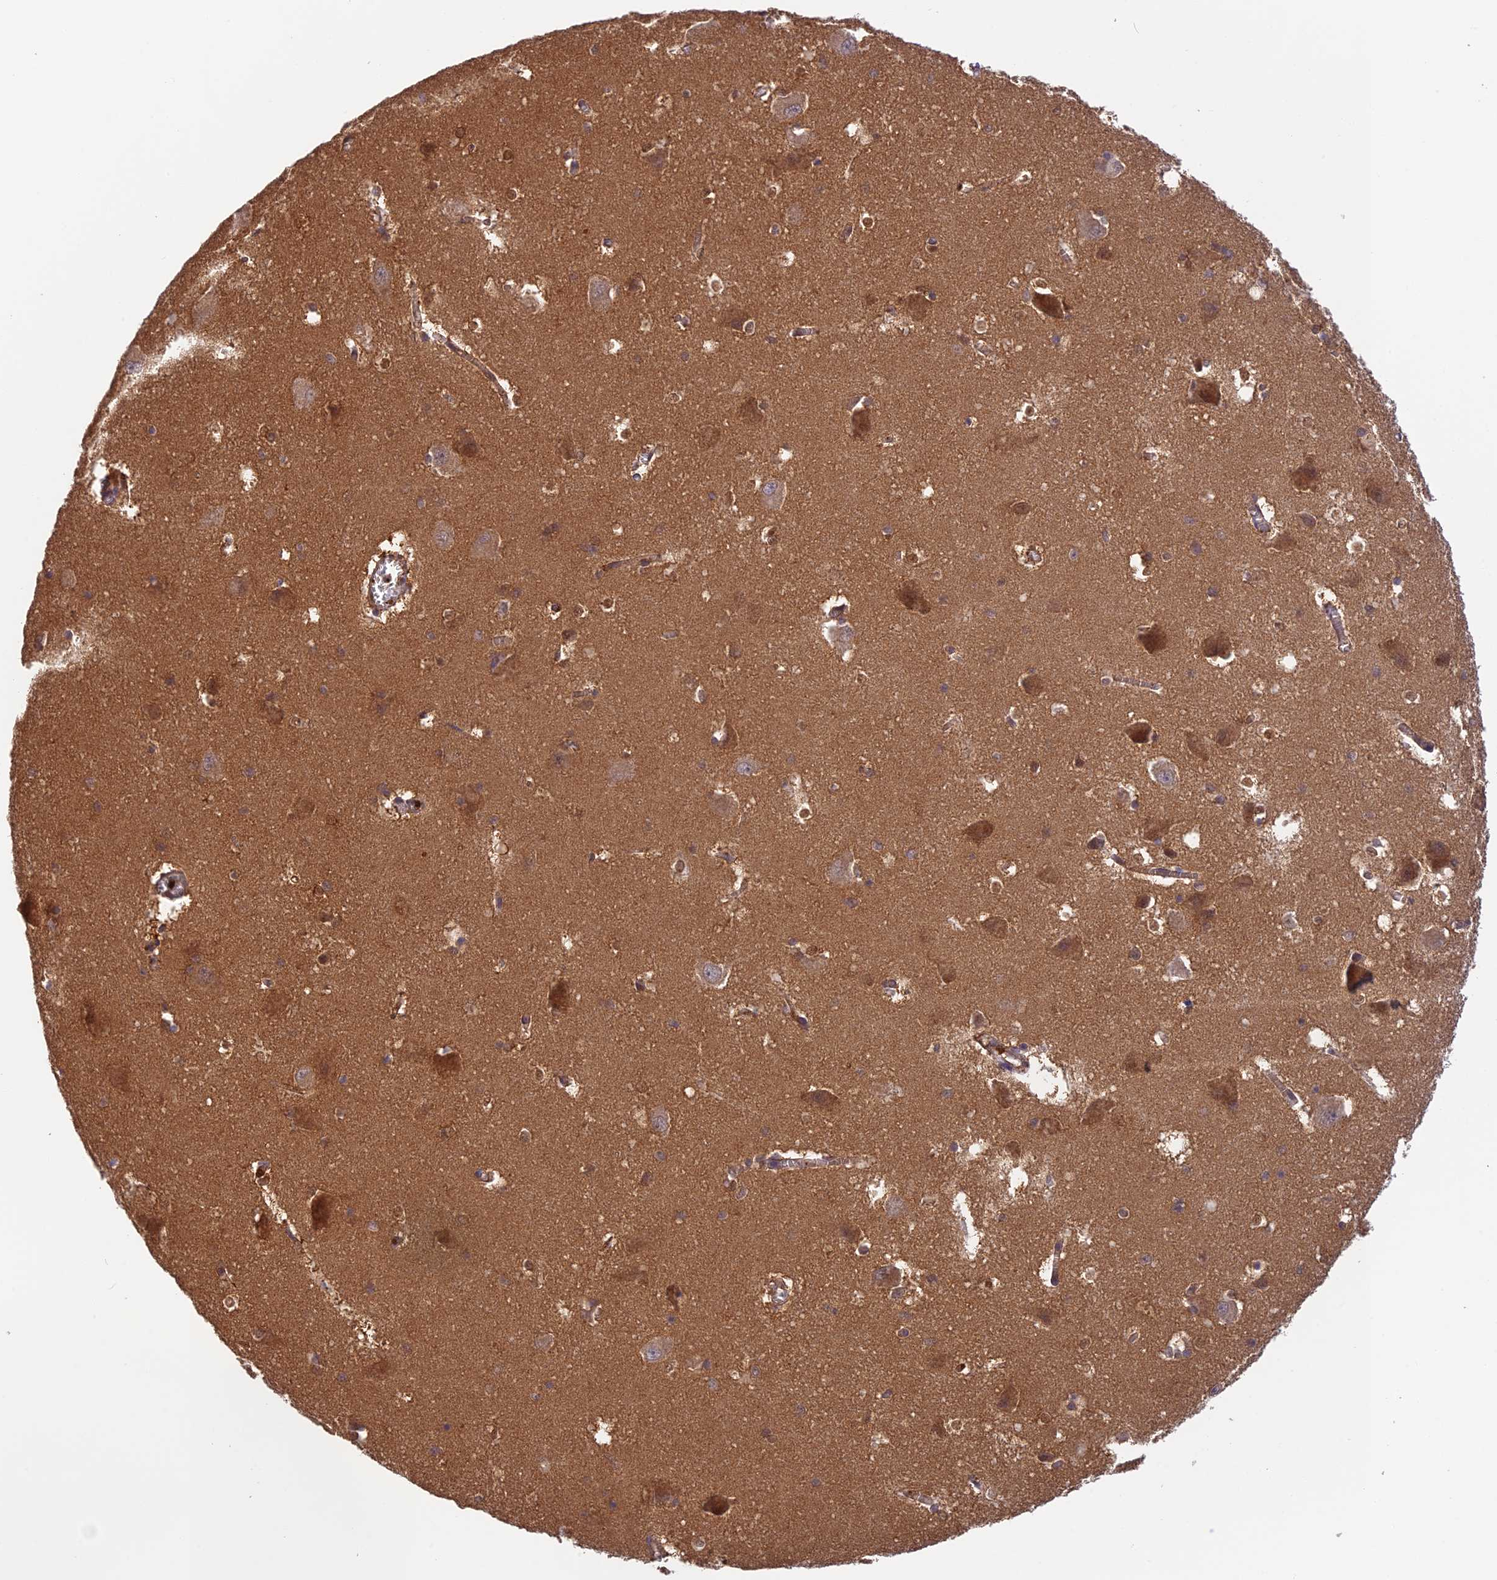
{"staining": {"intensity": "moderate", "quantity": "<25%", "location": "cytoplasmic/membranous"}, "tissue": "caudate", "cell_type": "Glial cells", "image_type": "normal", "snomed": [{"axis": "morphology", "description": "Normal tissue, NOS"}, {"axis": "topography", "description": "Lateral ventricle wall"}], "caption": "Immunohistochemistry (IHC) (DAB) staining of normal caudate shows moderate cytoplasmic/membranous protein positivity in approximately <25% of glial cells.", "gene": "HDHD2", "patient": {"sex": "male", "age": 37}}